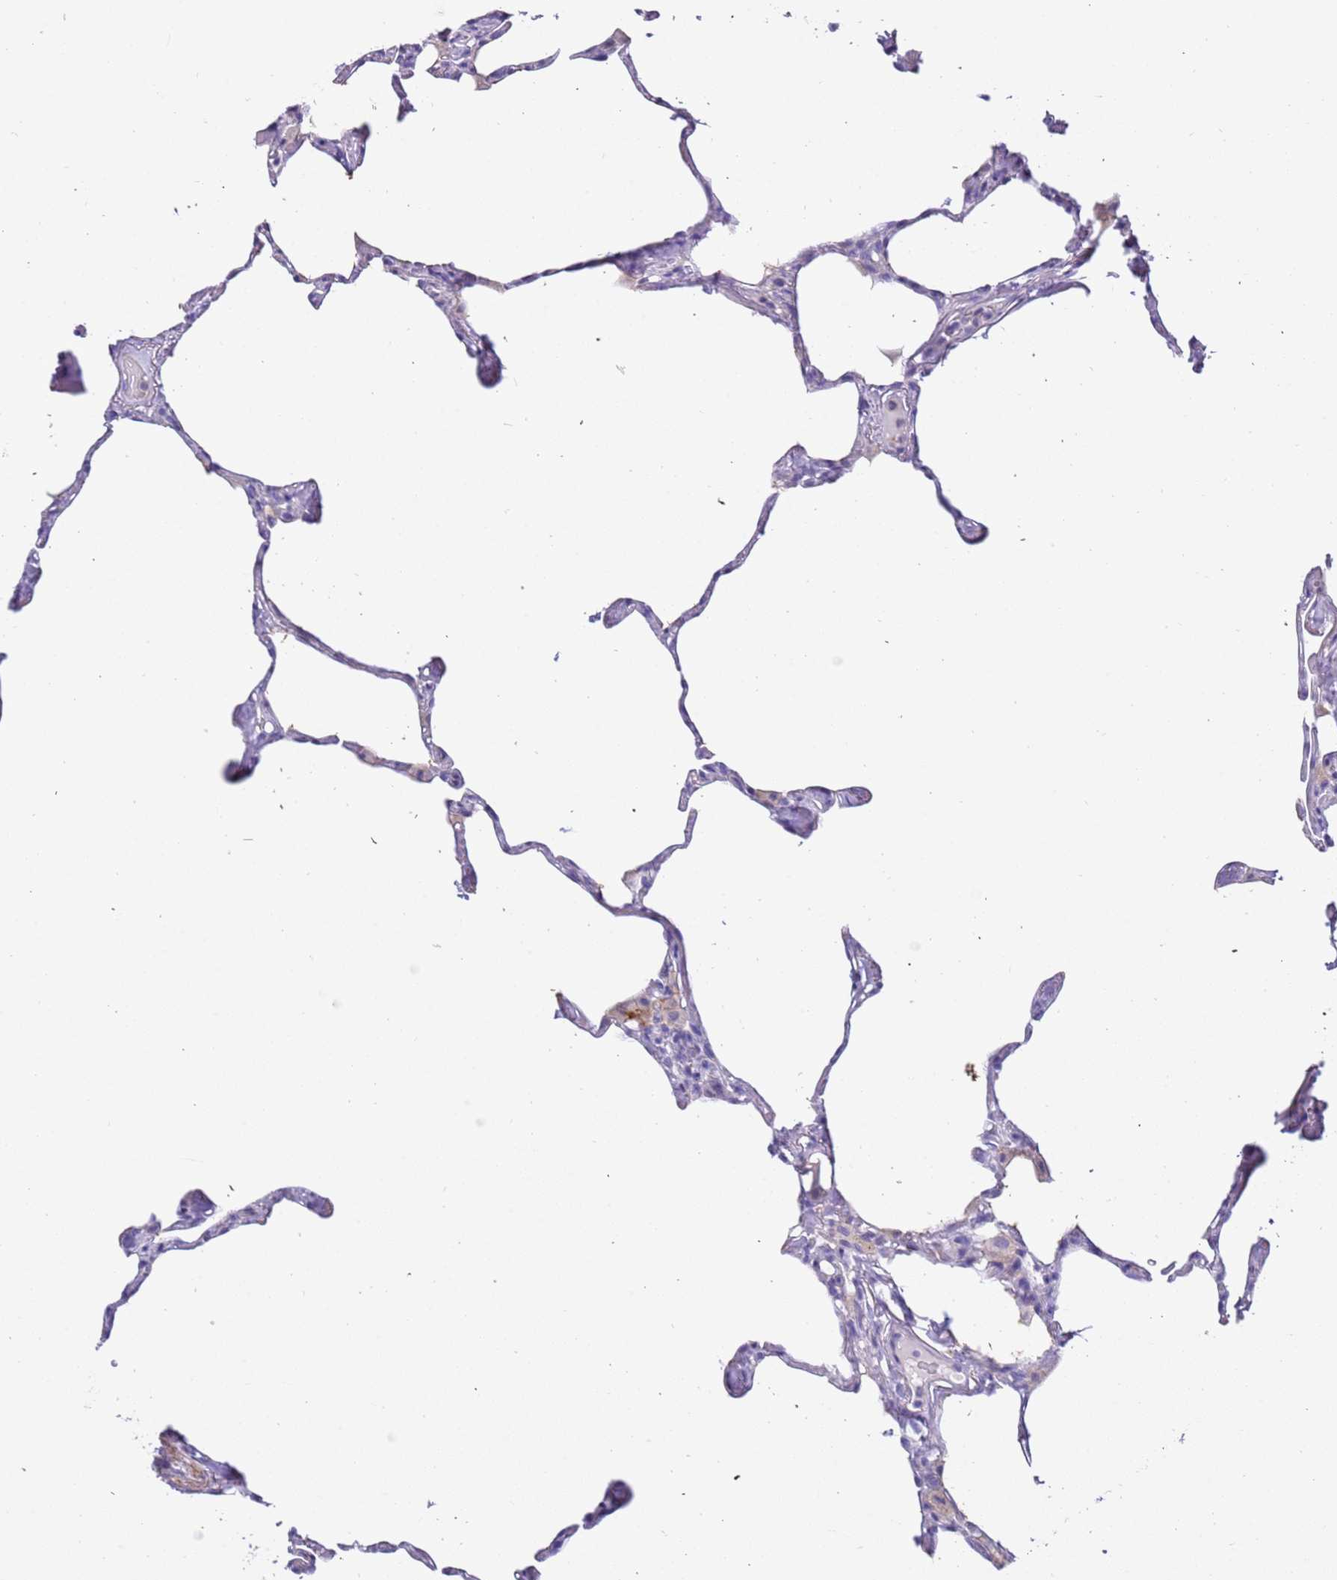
{"staining": {"intensity": "negative", "quantity": "none", "location": "none"}, "tissue": "lung", "cell_type": "Alveolar cells", "image_type": "normal", "snomed": [{"axis": "morphology", "description": "Normal tissue, NOS"}, {"axis": "topography", "description": "Lung"}], "caption": "DAB immunohistochemical staining of unremarkable human lung shows no significant staining in alveolar cells.", "gene": "PCGF2", "patient": {"sex": "male", "age": 65}}